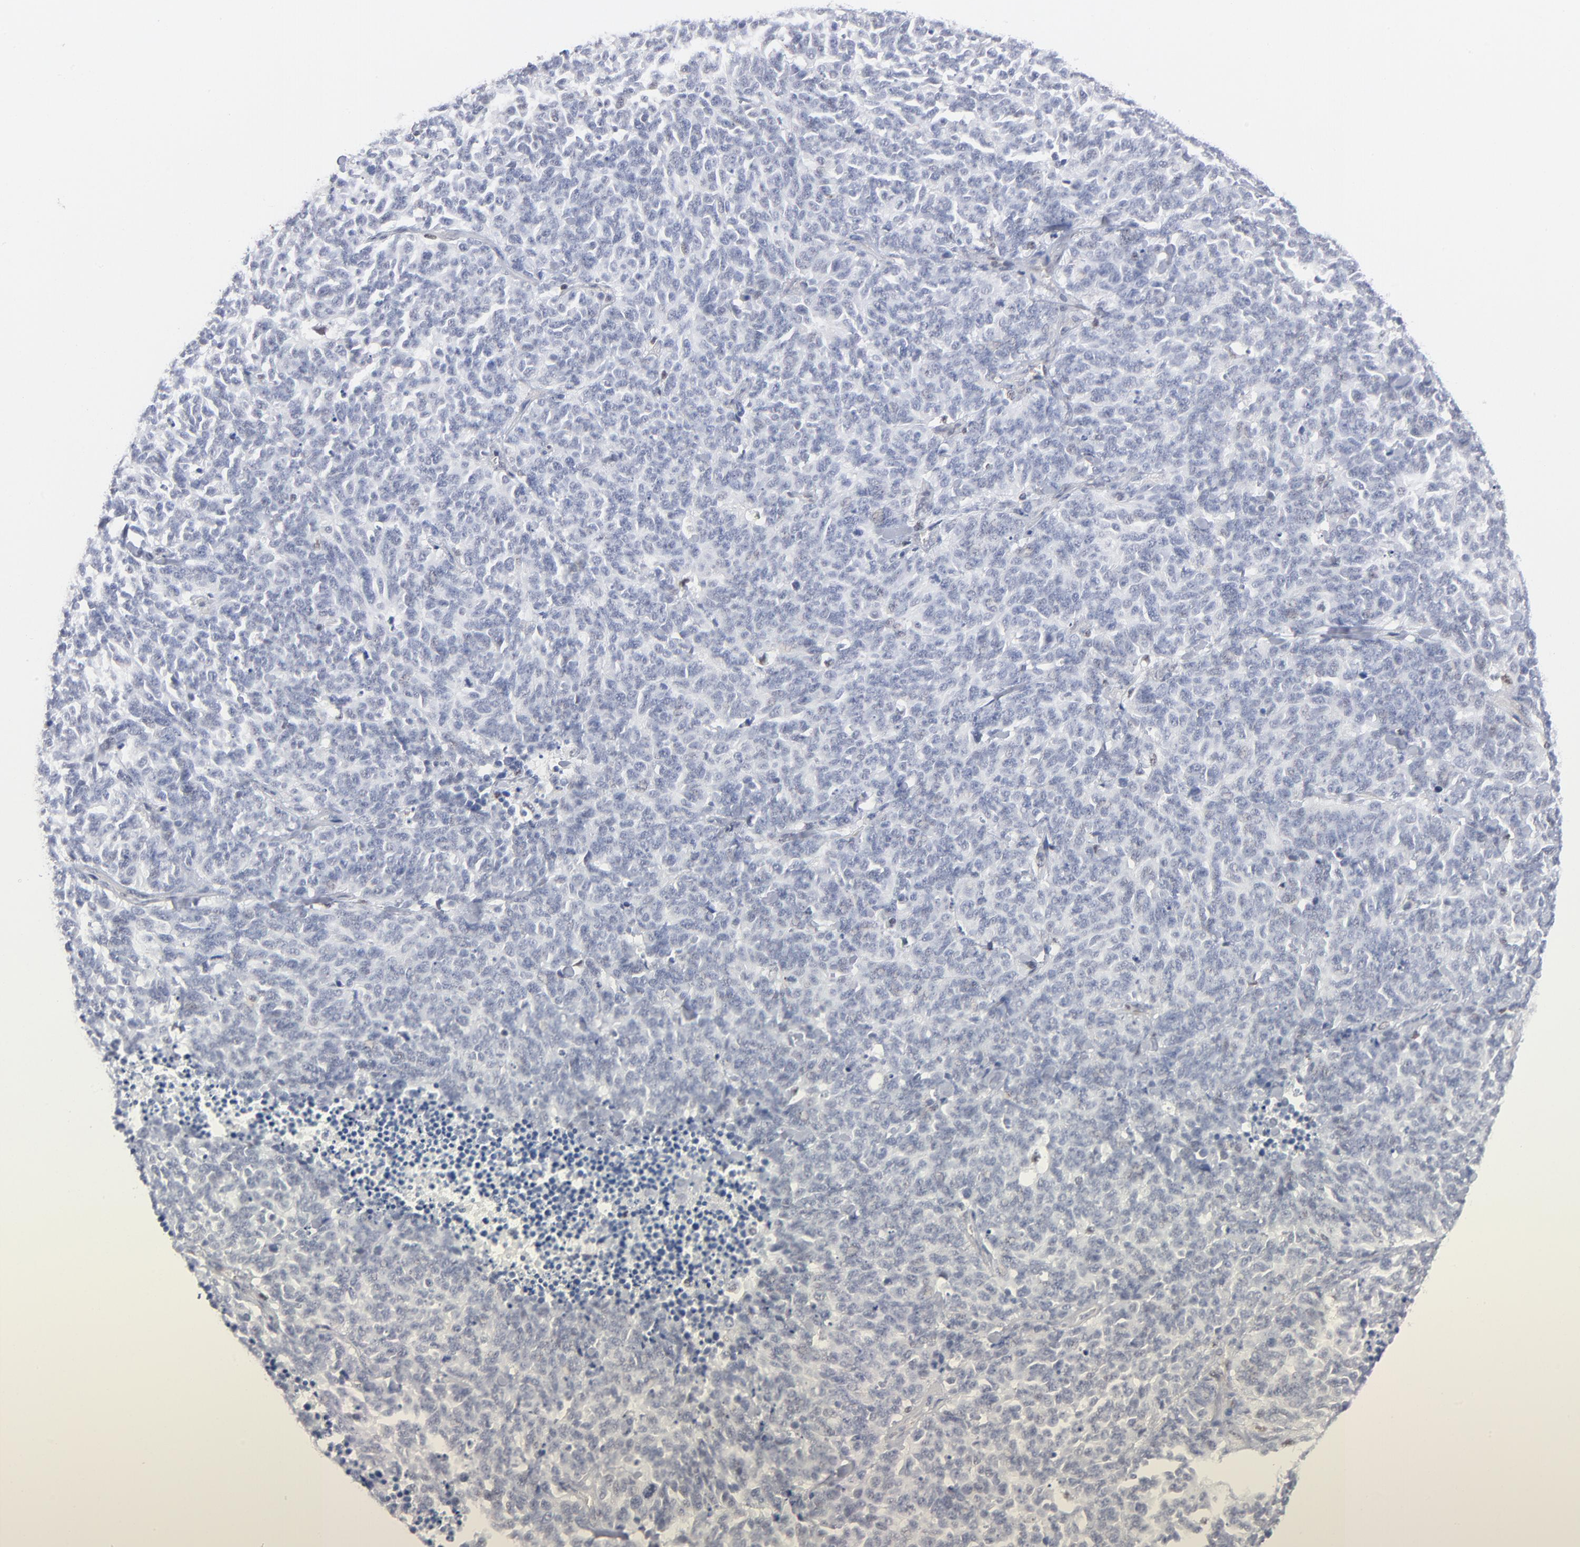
{"staining": {"intensity": "negative", "quantity": "none", "location": "none"}, "tissue": "lung cancer", "cell_type": "Tumor cells", "image_type": "cancer", "snomed": [{"axis": "morphology", "description": "Neoplasm, malignant, NOS"}, {"axis": "topography", "description": "Lung"}], "caption": "Lung cancer (neoplasm (malignant)) was stained to show a protein in brown. There is no significant positivity in tumor cells. The staining is performed using DAB brown chromogen with nuclei counter-stained in using hematoxylin.", "gene": "MAX", "patient": {"sex": "female", "age": 58}}